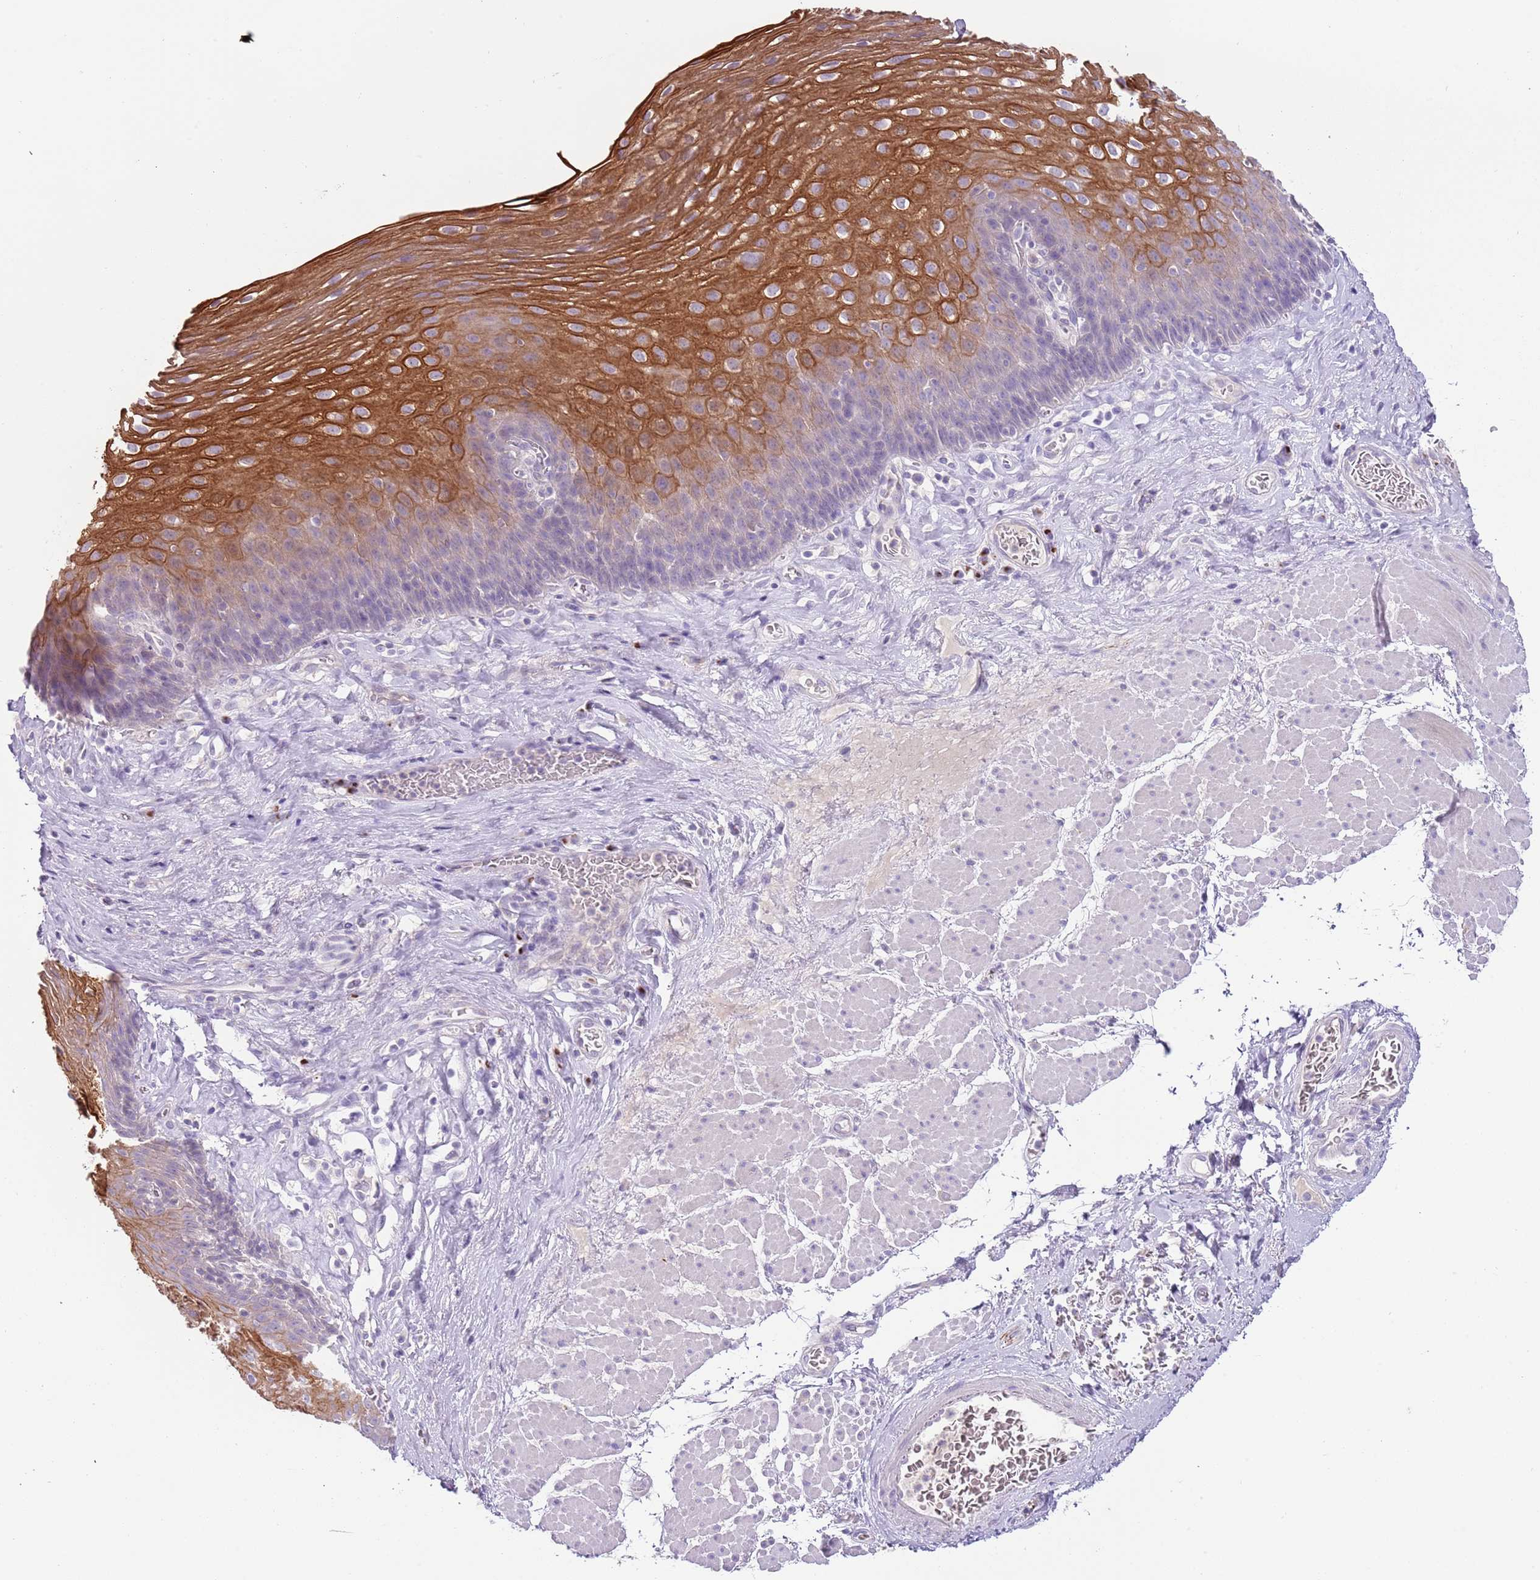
{"staining": {"intensity": "strong", "quantity": "<25%", "location": "cytoplasmic/membranous"}, "tissue": "esophagus", "cell_type": "Squamous epithelial cells", "image_type": "normal", "snomed": [{"axis": "morphology", "description": "Normal tissue, NOS"}, {"axis": "topography", "description": "Esophagus"}], "caption": "High-magnification brightfield microscopy of unremarkable esophagus stained with DAB (3,3'-diaminobenzidine) (brown) and counterstained with hematoxylin (blue). squamous epithelial cells exhibit strong cytoplasmic/membranous expression is present in about<25% of cells. Using DAB (3,3'-diaminobenzidine) (brown) and hematoxylin (blue) stains, captured at high magnification using brightfield microscopy.", "gene": "C2CD3", "patient": {"sex": "female", "age": 66}}